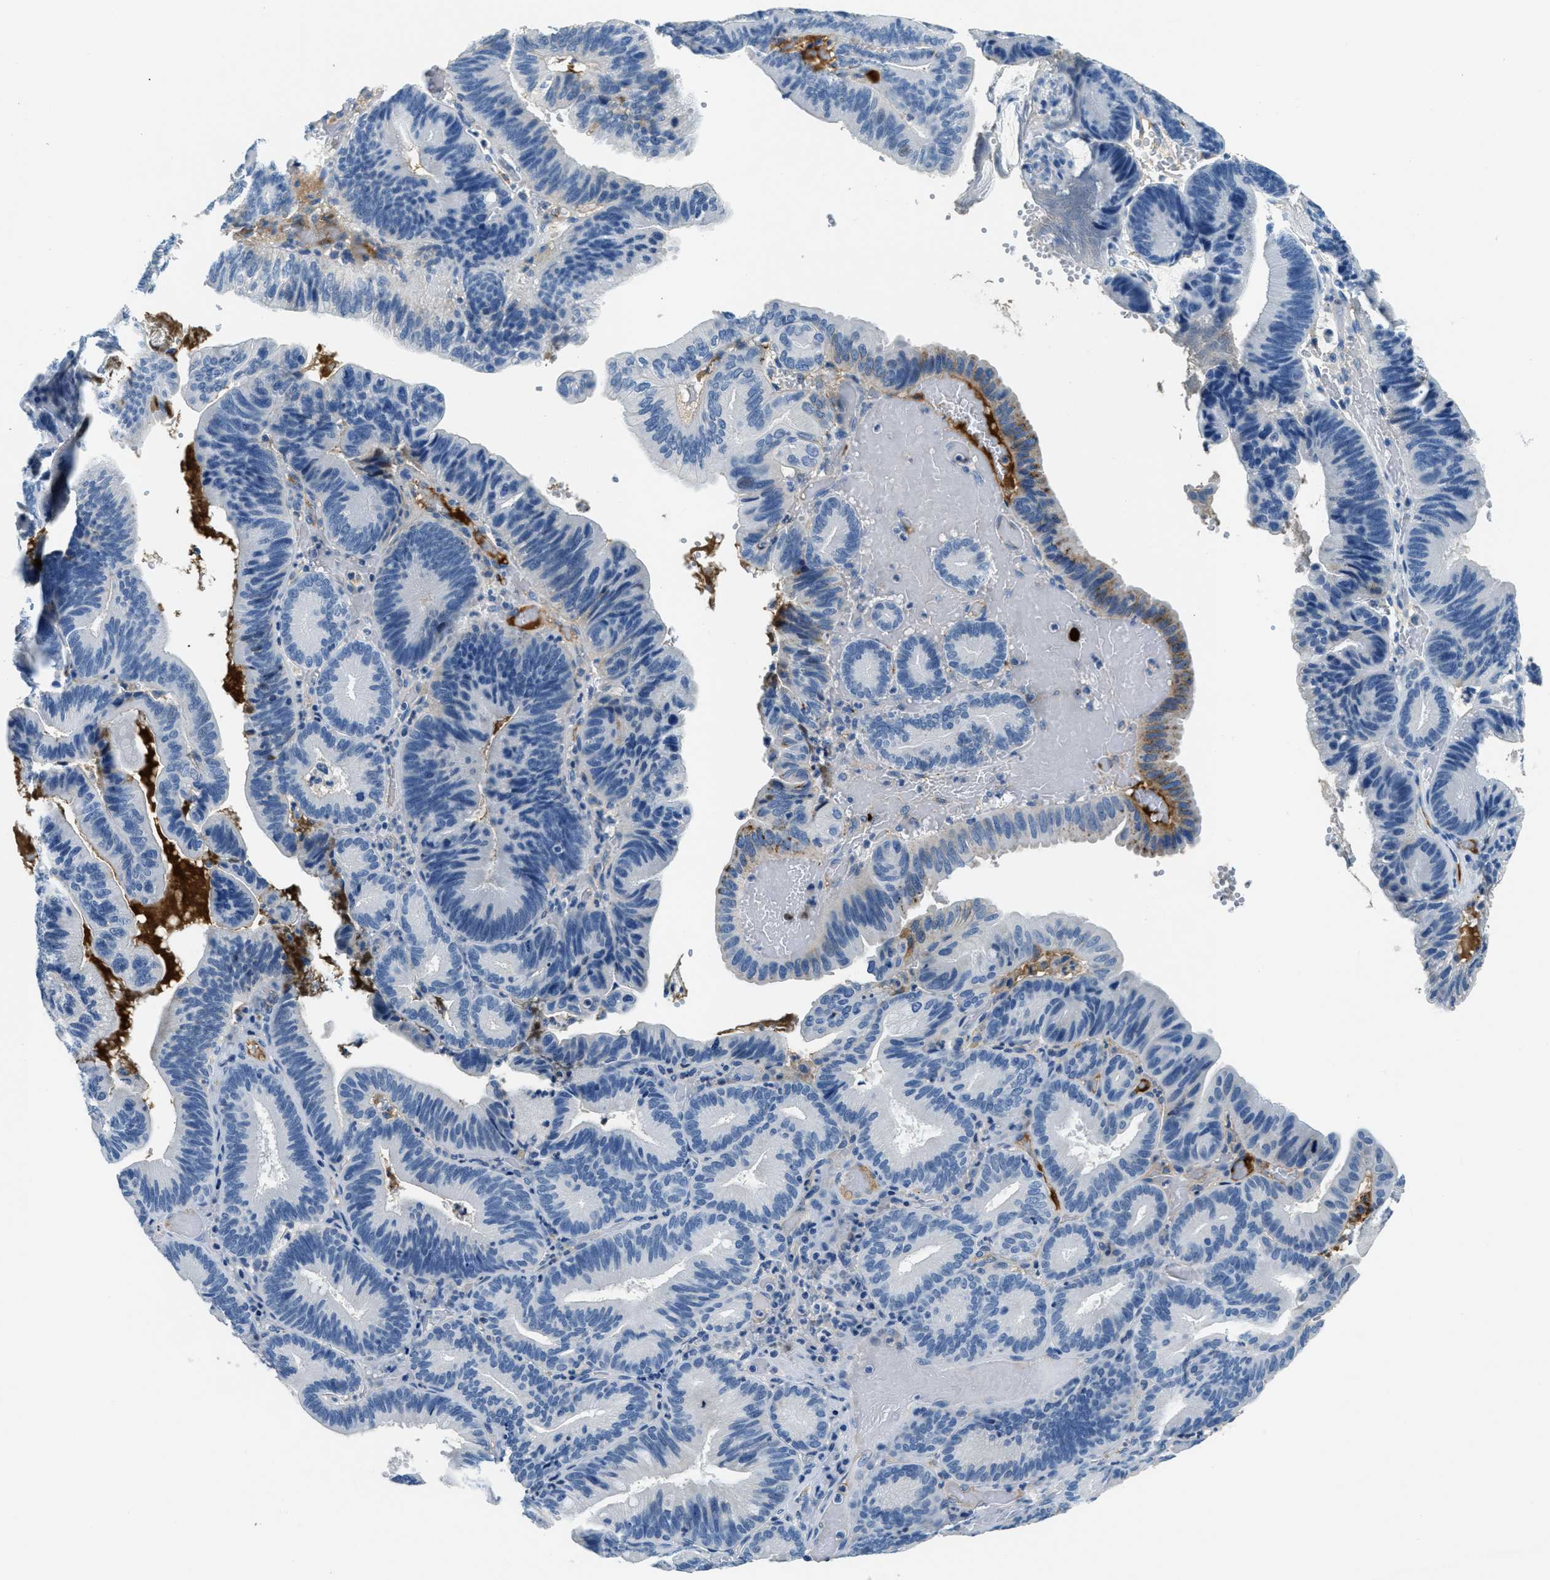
{"staining": {"intensity": "negative", "quantity": "none", "location": "none"}, "tissue": "pancreatic cancer", "cell_type": "Tumor cells", "image_type": "cancer", "snomed": [{"axis": "morphology", "description": "Adenocarcinoma, NOS"}, {"axis": "topography", "description": "Pancreas"}], "caption": "This is an immunohistochemistry histopathology image of human pancreatic cancer (adenocarcinoma). There is no positivity in tumor cells.", "gene": "A2M", "patient": {"sex": "male", "age": 82}}